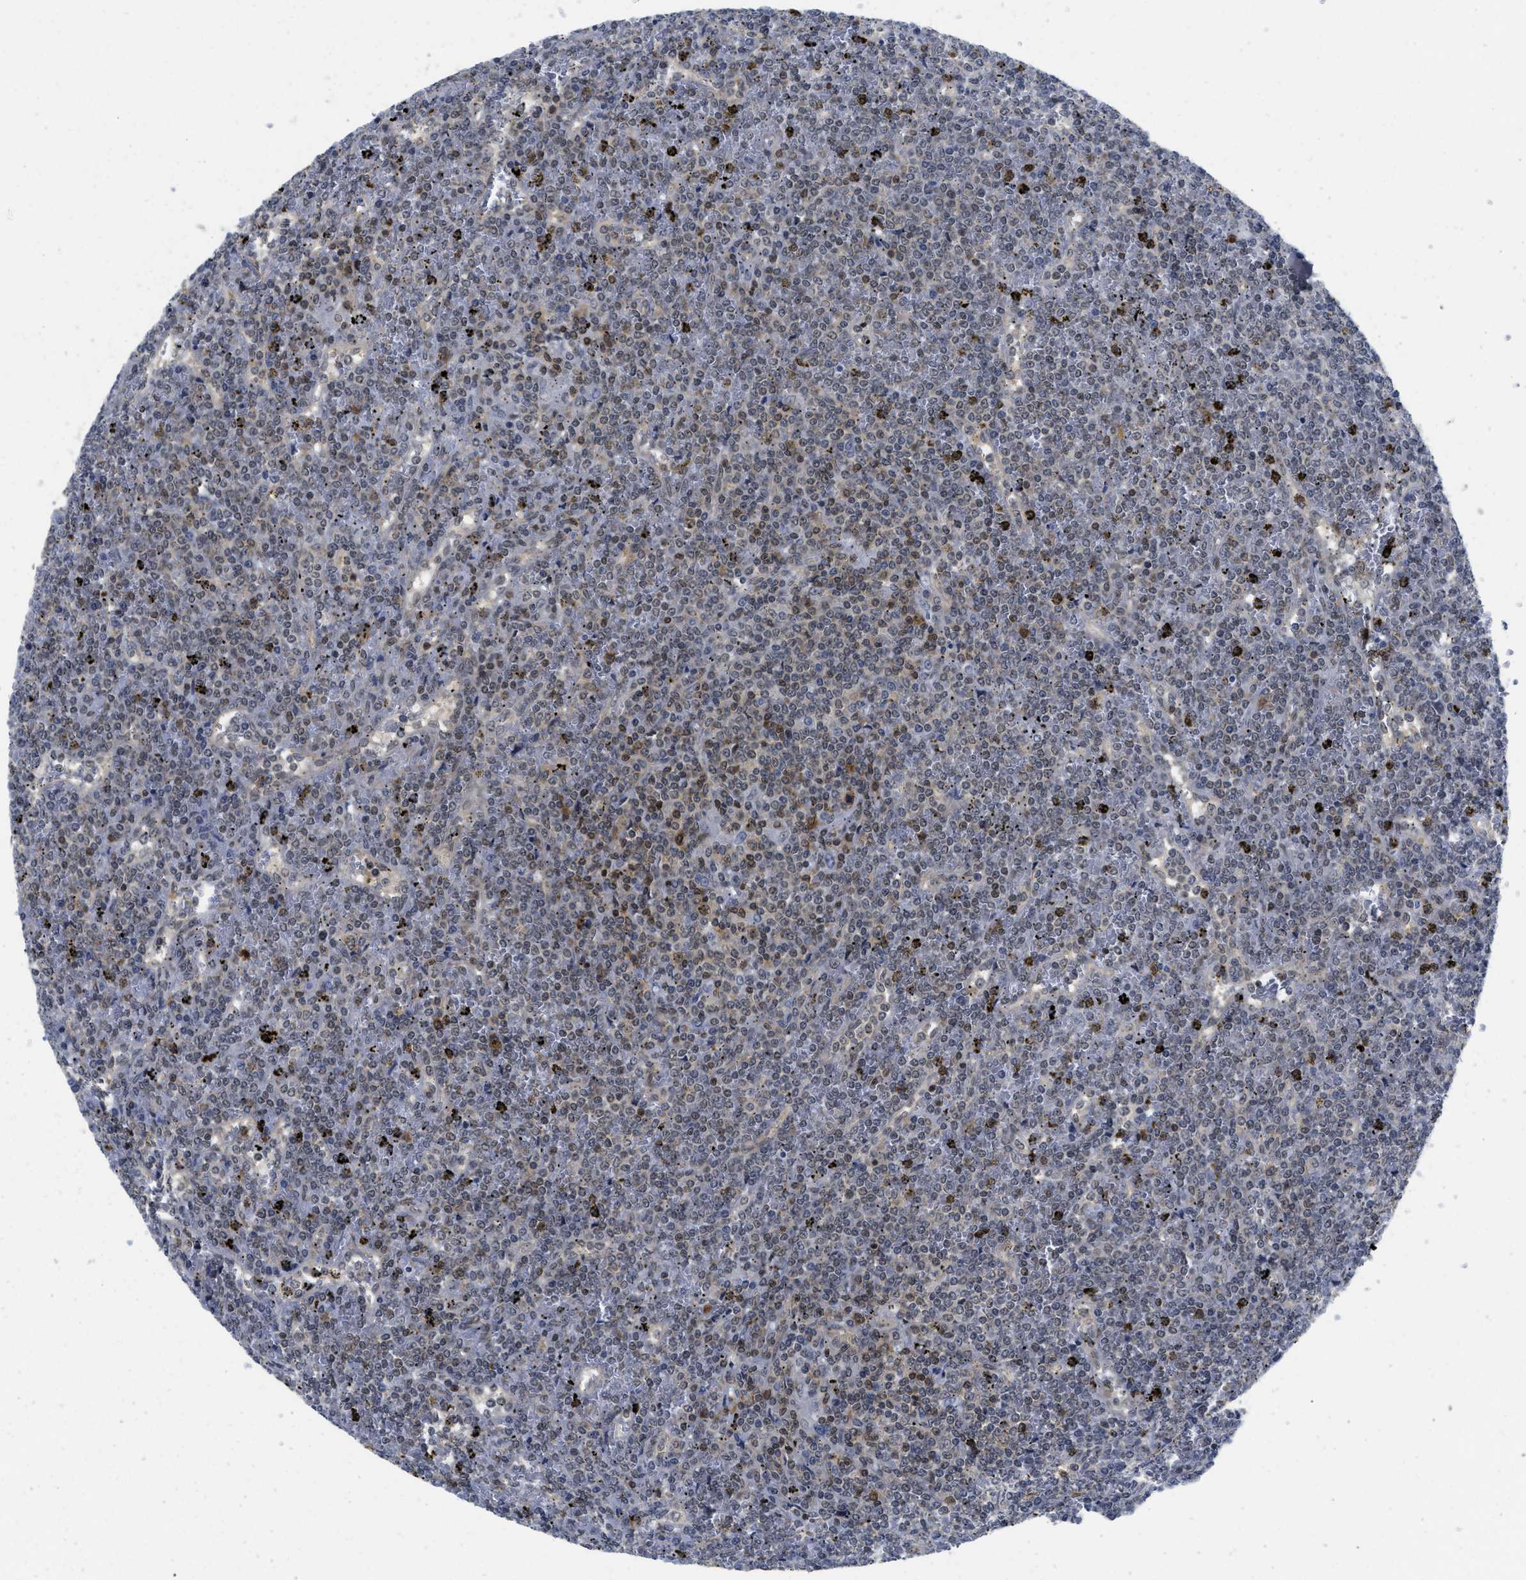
{"staining": {"intensity": "moderate", "quantity": "<25%", "location": "cytoplasmic/membranous,nuclear"}, "tissue": "lymphoma", "cell_type": "Tumor cells", "image_type": "cancer", "snomed": [{"axis": "morphology", "description": "Malignant lymphoma, non-Hodgkin's type, Low grade"}, {"axis": "topography", "description": "Spleen"}], "caption": "High-power microscopy captured an immunohistochemistry (IHC) micrograph of lymphoma, revealing moderate cytoplasmic/membranous and nuclear staining in about <25% of tumor cells. The staining was performed using DAB (3,3'-diaminobenzidine), with brown indicating positive protein expression. Nuclei are stained blue with hematoxylin.", "gene": "HIF1A", "patient": {"sex": "female", "age": 19}}